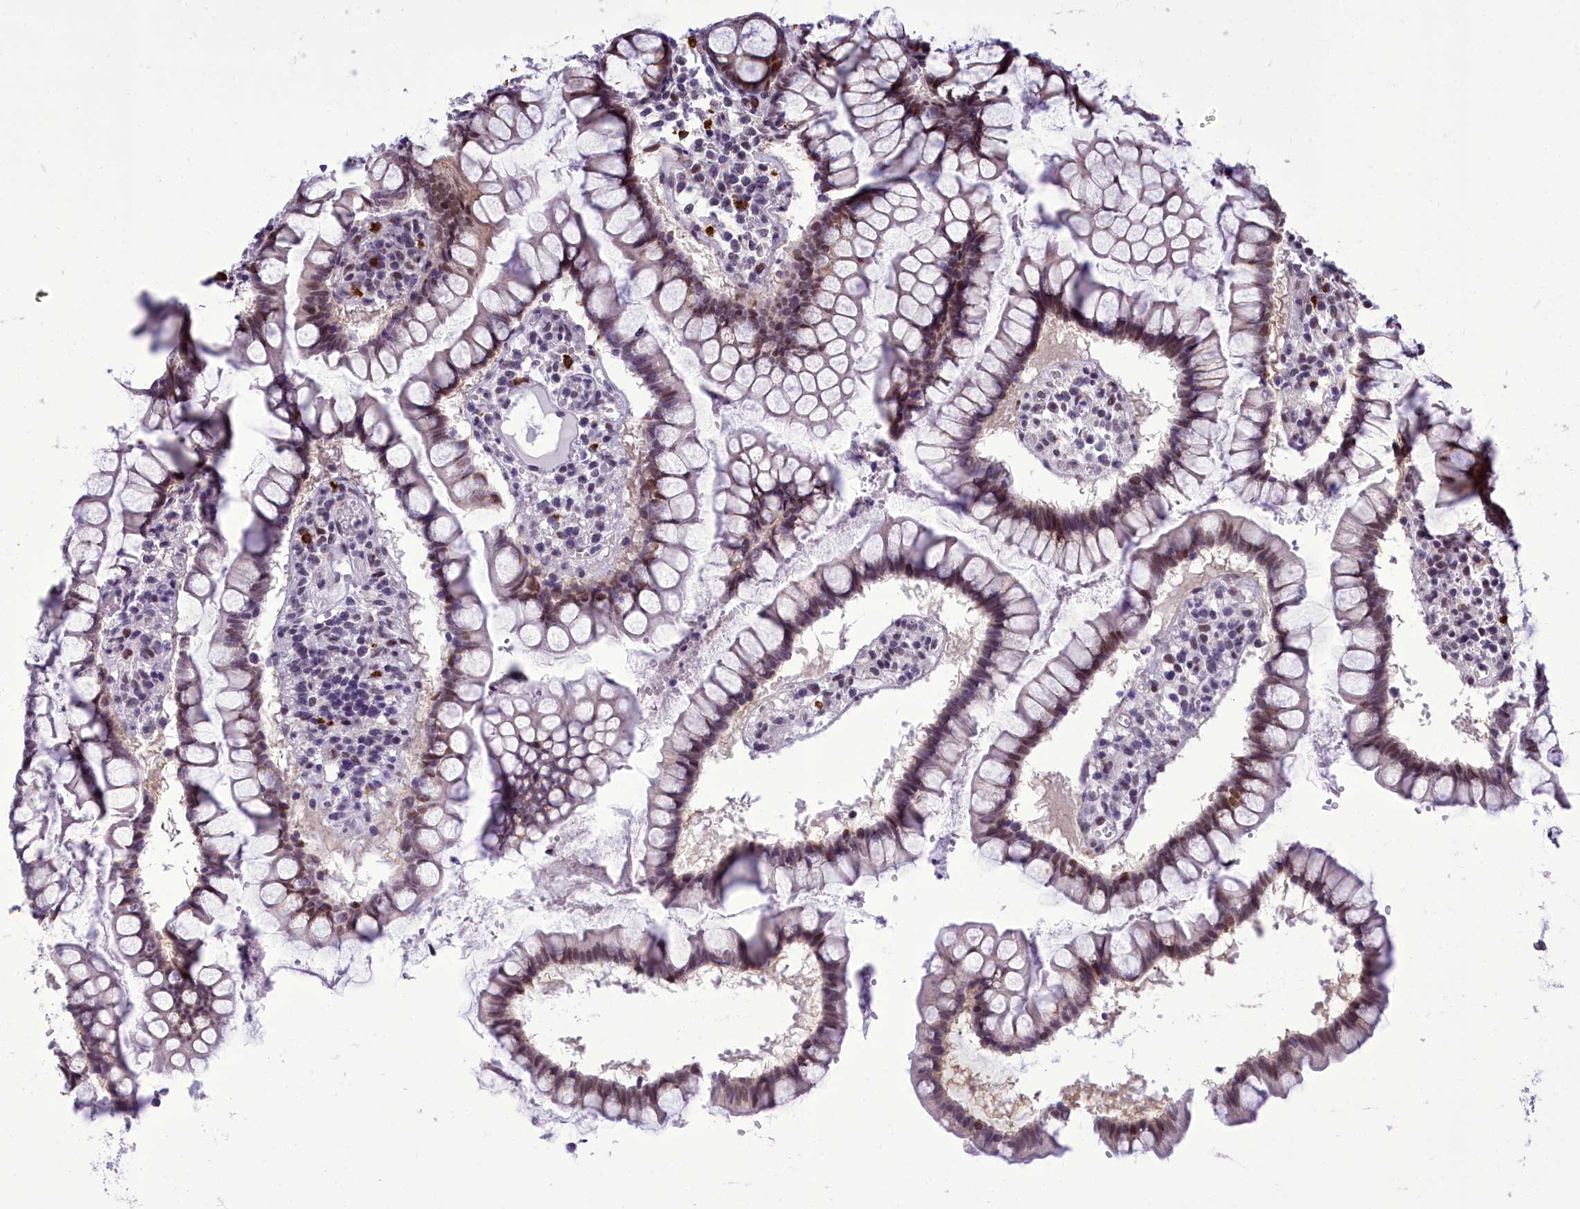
{"staining": {"intensity": "negative", "quantity": "none", "location": "none"}, "tissue": "colon", "cell_type": "Endothelial cells", "image_type": "normal", "snomed": [{"axis": "morphology", "description": "Normal tissue, NOS"}, {"axis": "morphology", "description": "Adenocarcinoma, NOS"}, {"axis": "topography", "description": "Colon"}], "caption": "This is an IHC histopathology image of unremarkable colon. There is no expression in endothelial cells.", "gene": "CEACAM19", "patient": {"sex": "female", "age": 55}}